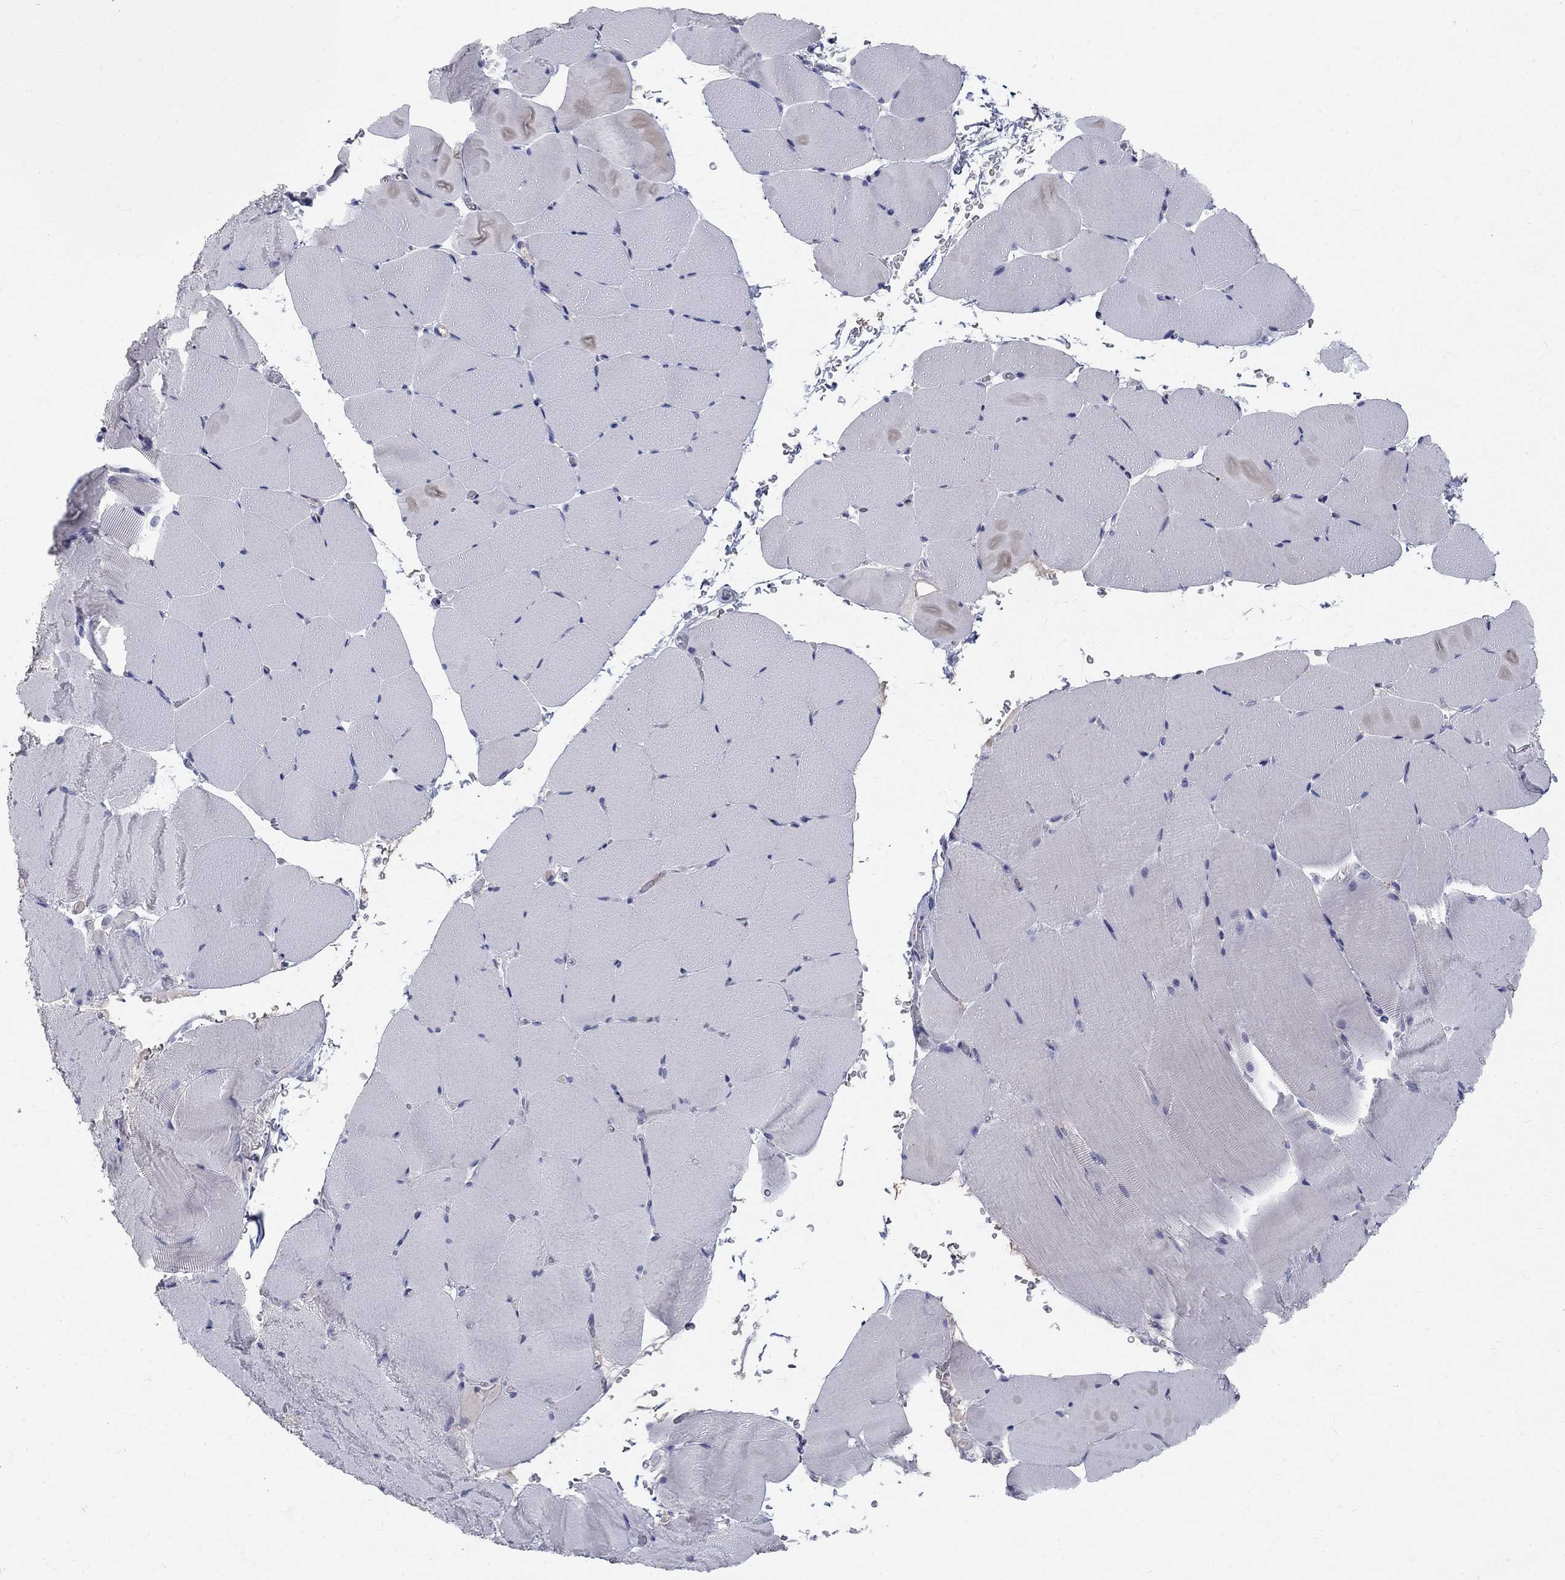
{"staining": {"intensity": "negative", "quantity": "none", "location": "none"}, "tissue": "skeletal muscle", "cell_type": "Myocytes", "image_type": "normal", "snomed": [{"axis": "morphology", "description": "Normal tissue, NOS"}, {"axis": "topography", "description": "Skeletal muscle"}], "caption": "Immunohistochemistry of unremarkable skeletal muscle reveals no positivity in myocytes.", "gene": "PTH1R", "patient": {"sex": "female", "age": 37}}